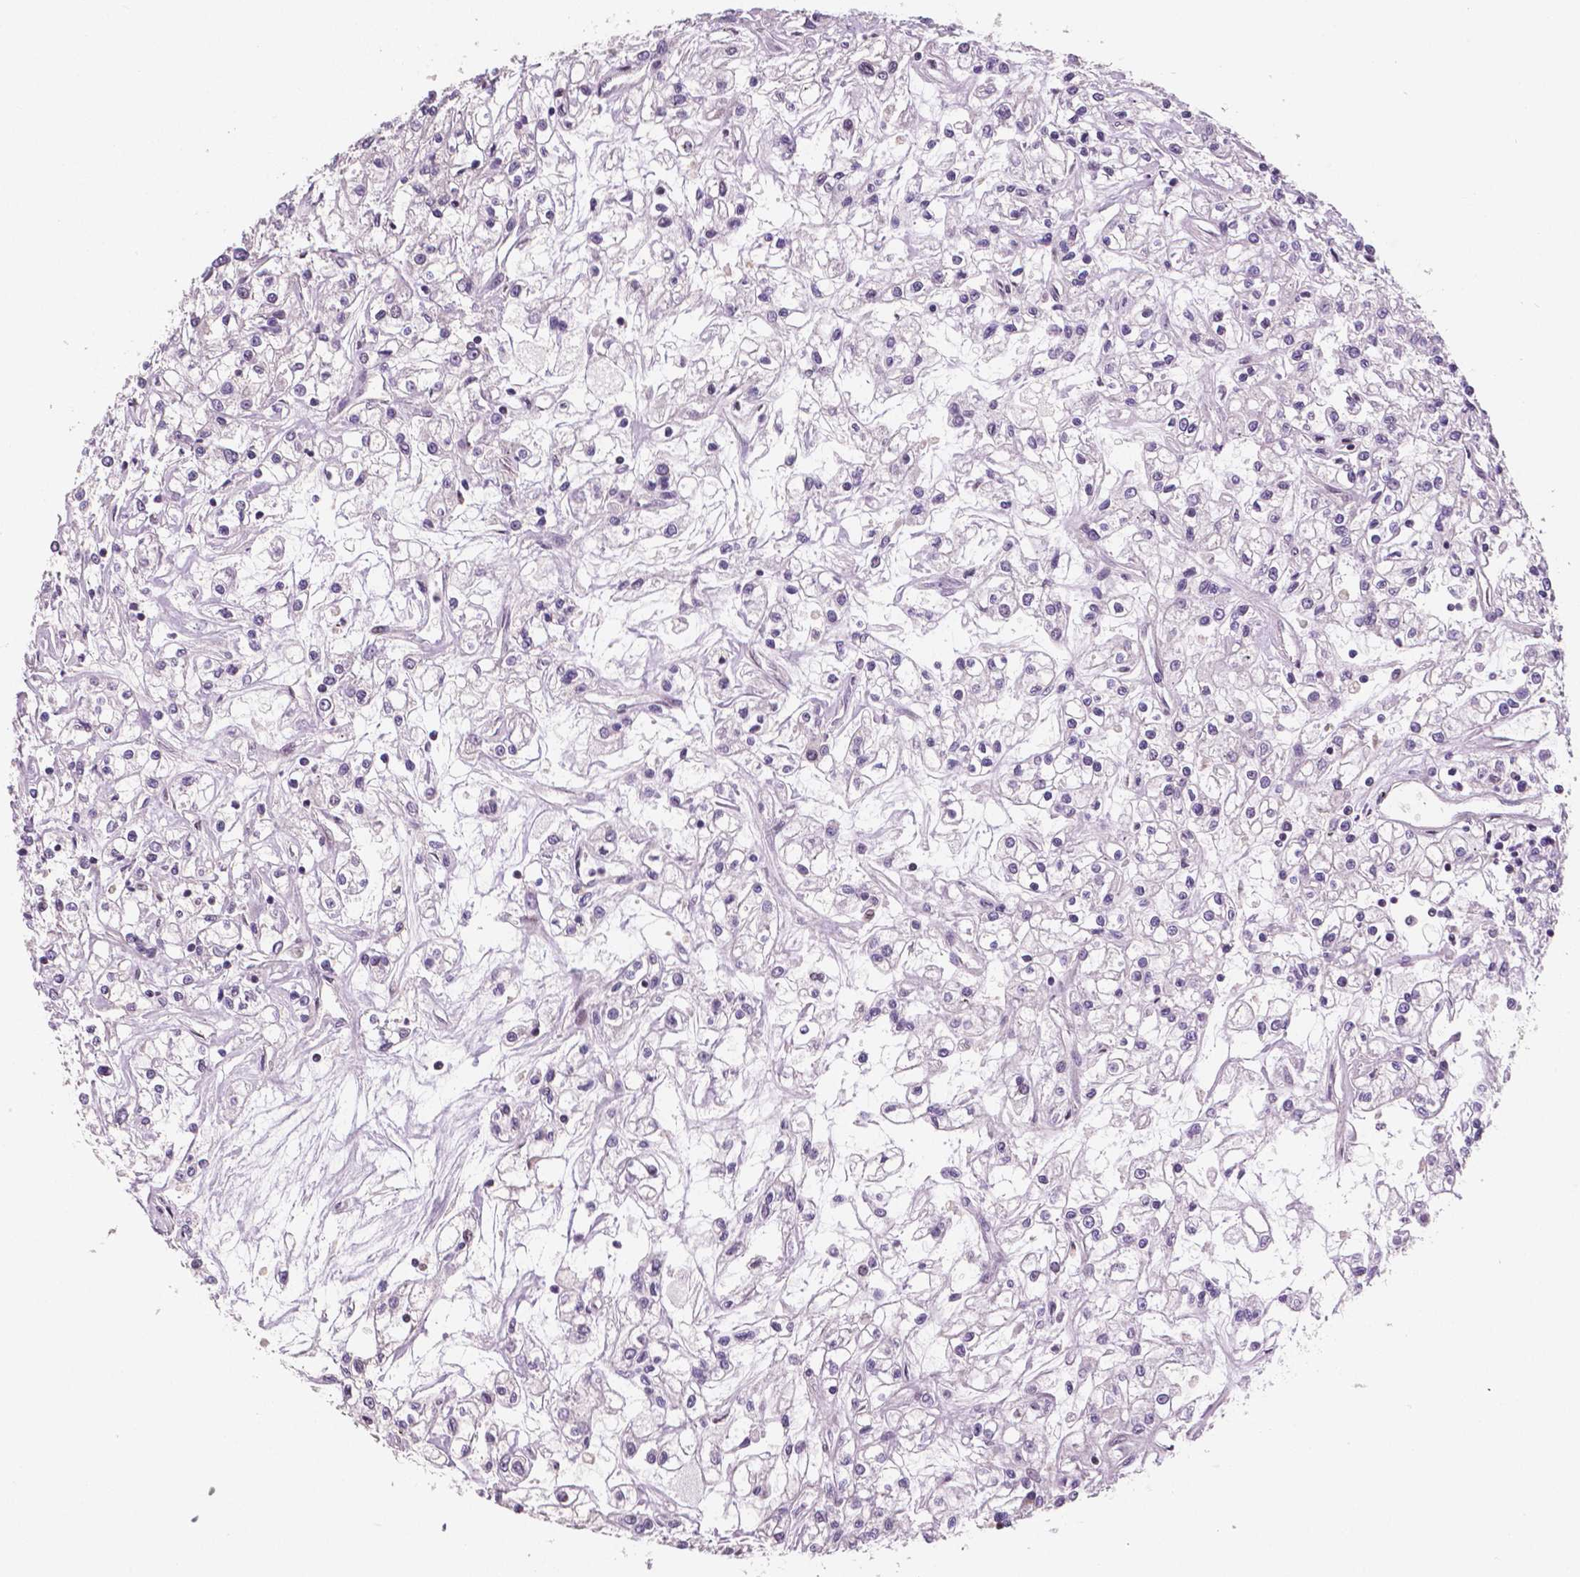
{"staining": {"intensity": "negative", "quantity": "none", "location": "none"}, "tissue": "renal cancer", "cell_type": "Tumor cells", "image_type": "cancer", "snomed": [{"axis": "morphology", "description": "Adenocarcinoma, NOS"}, {"axis": "topography", "description": "Kidney"}], "caption": "Tumor cells show no significant expression in adenocarcinoma (renal). The staining is performed using DAB brown chromogen with nuclei counter-stained in using hematoxylin.", "gene": "STAT3", "patient": {"sex": "female", "age": 59}}